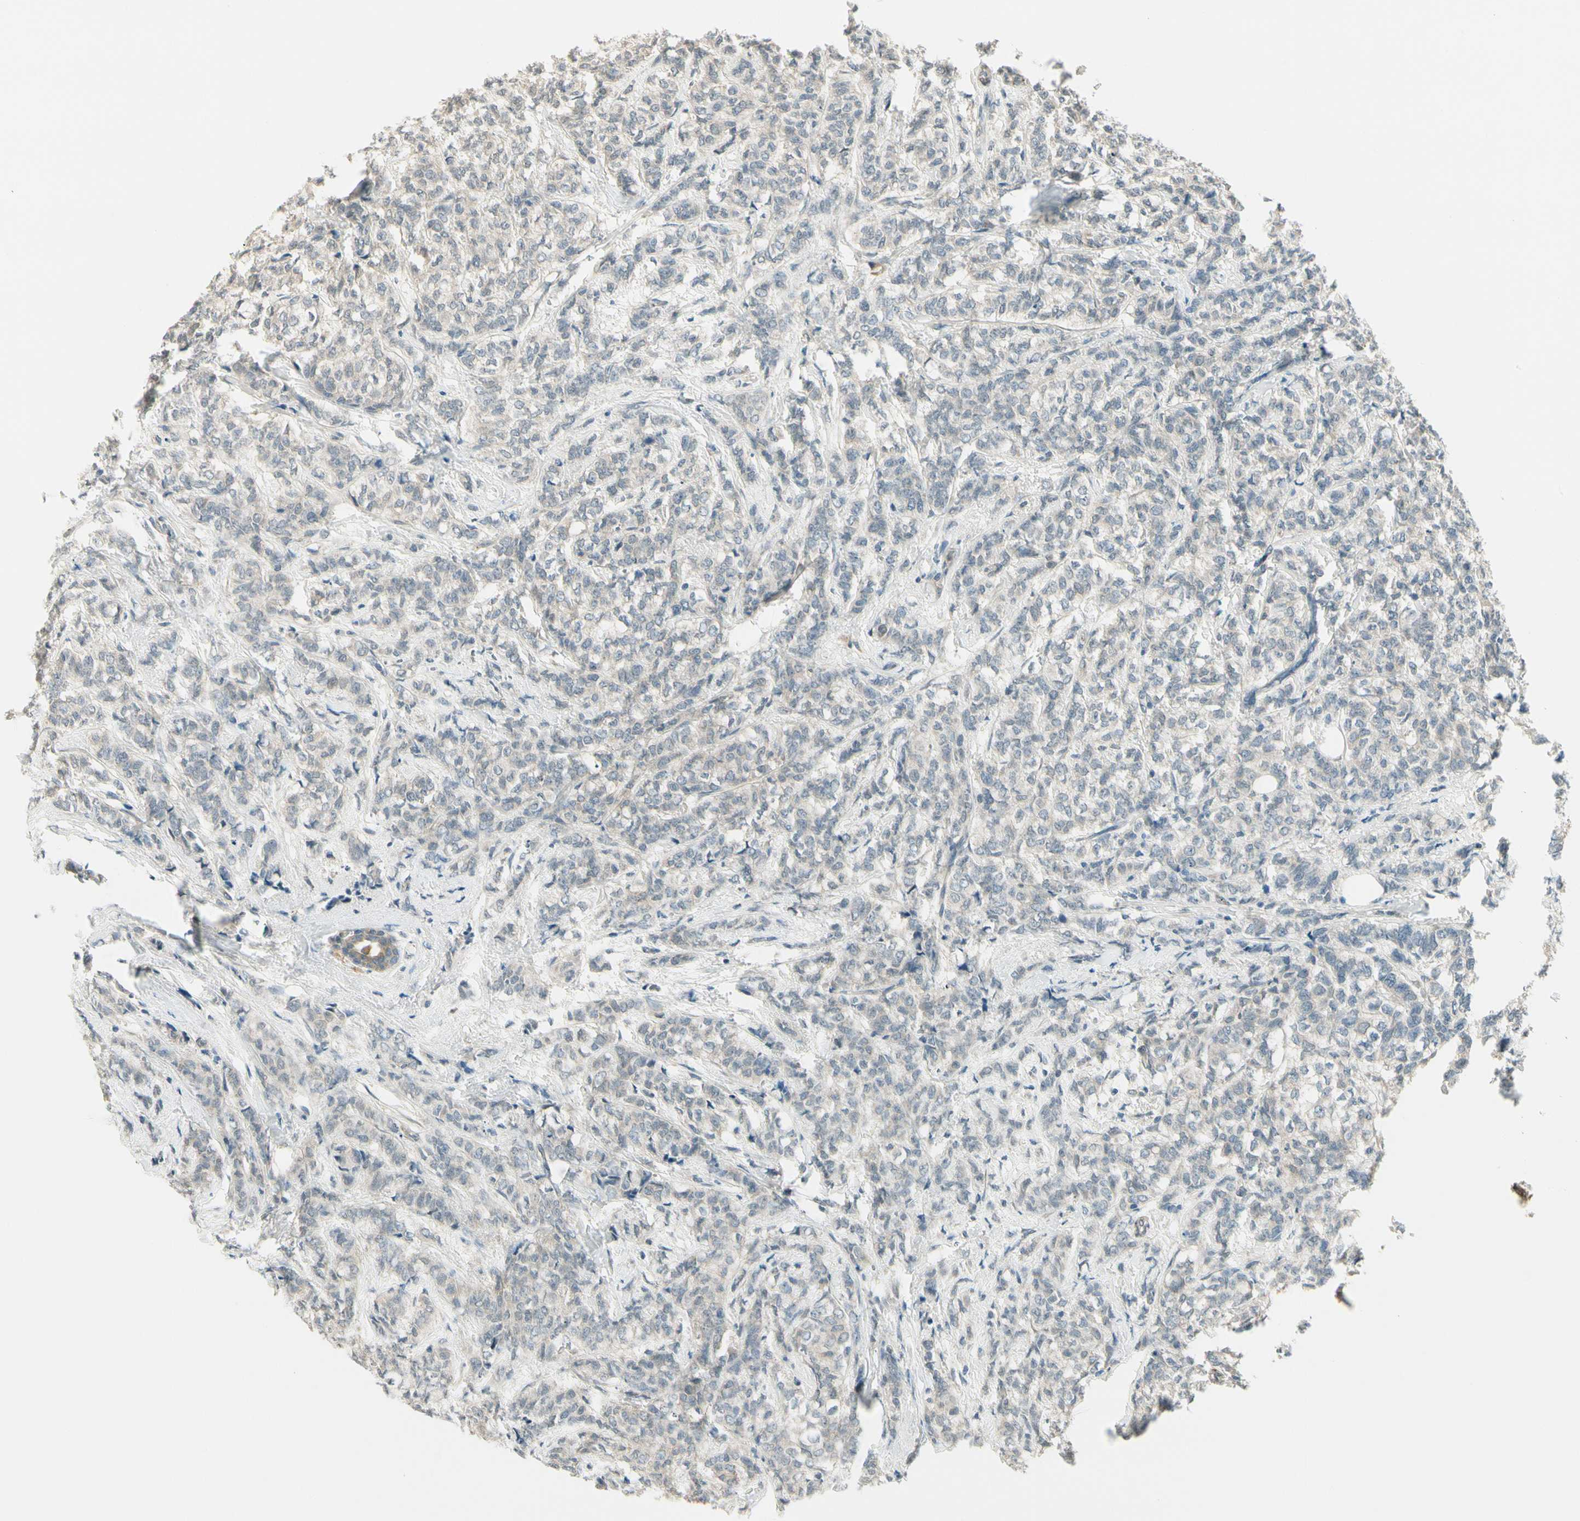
{"staining": {"intensity": "weak", "quantity": "<25%", "location": "cytoplasmic/membranous"}, "tissue": "breast cancer", "cell_type": "Tumor cells", "image_type": "cancer", "snomed": [{"axis": "morphology", "description": "Lobular carcinoma"}, {"axis": "topography", "description": "Breast"}], "caption": "Immunohistochemistry (IHC) of breast cancer (lobular carcinoma) demonstrates no expression in tumor cells.", "gene": "EPHB3", "patient": {"sex": "female", "age": 60}}